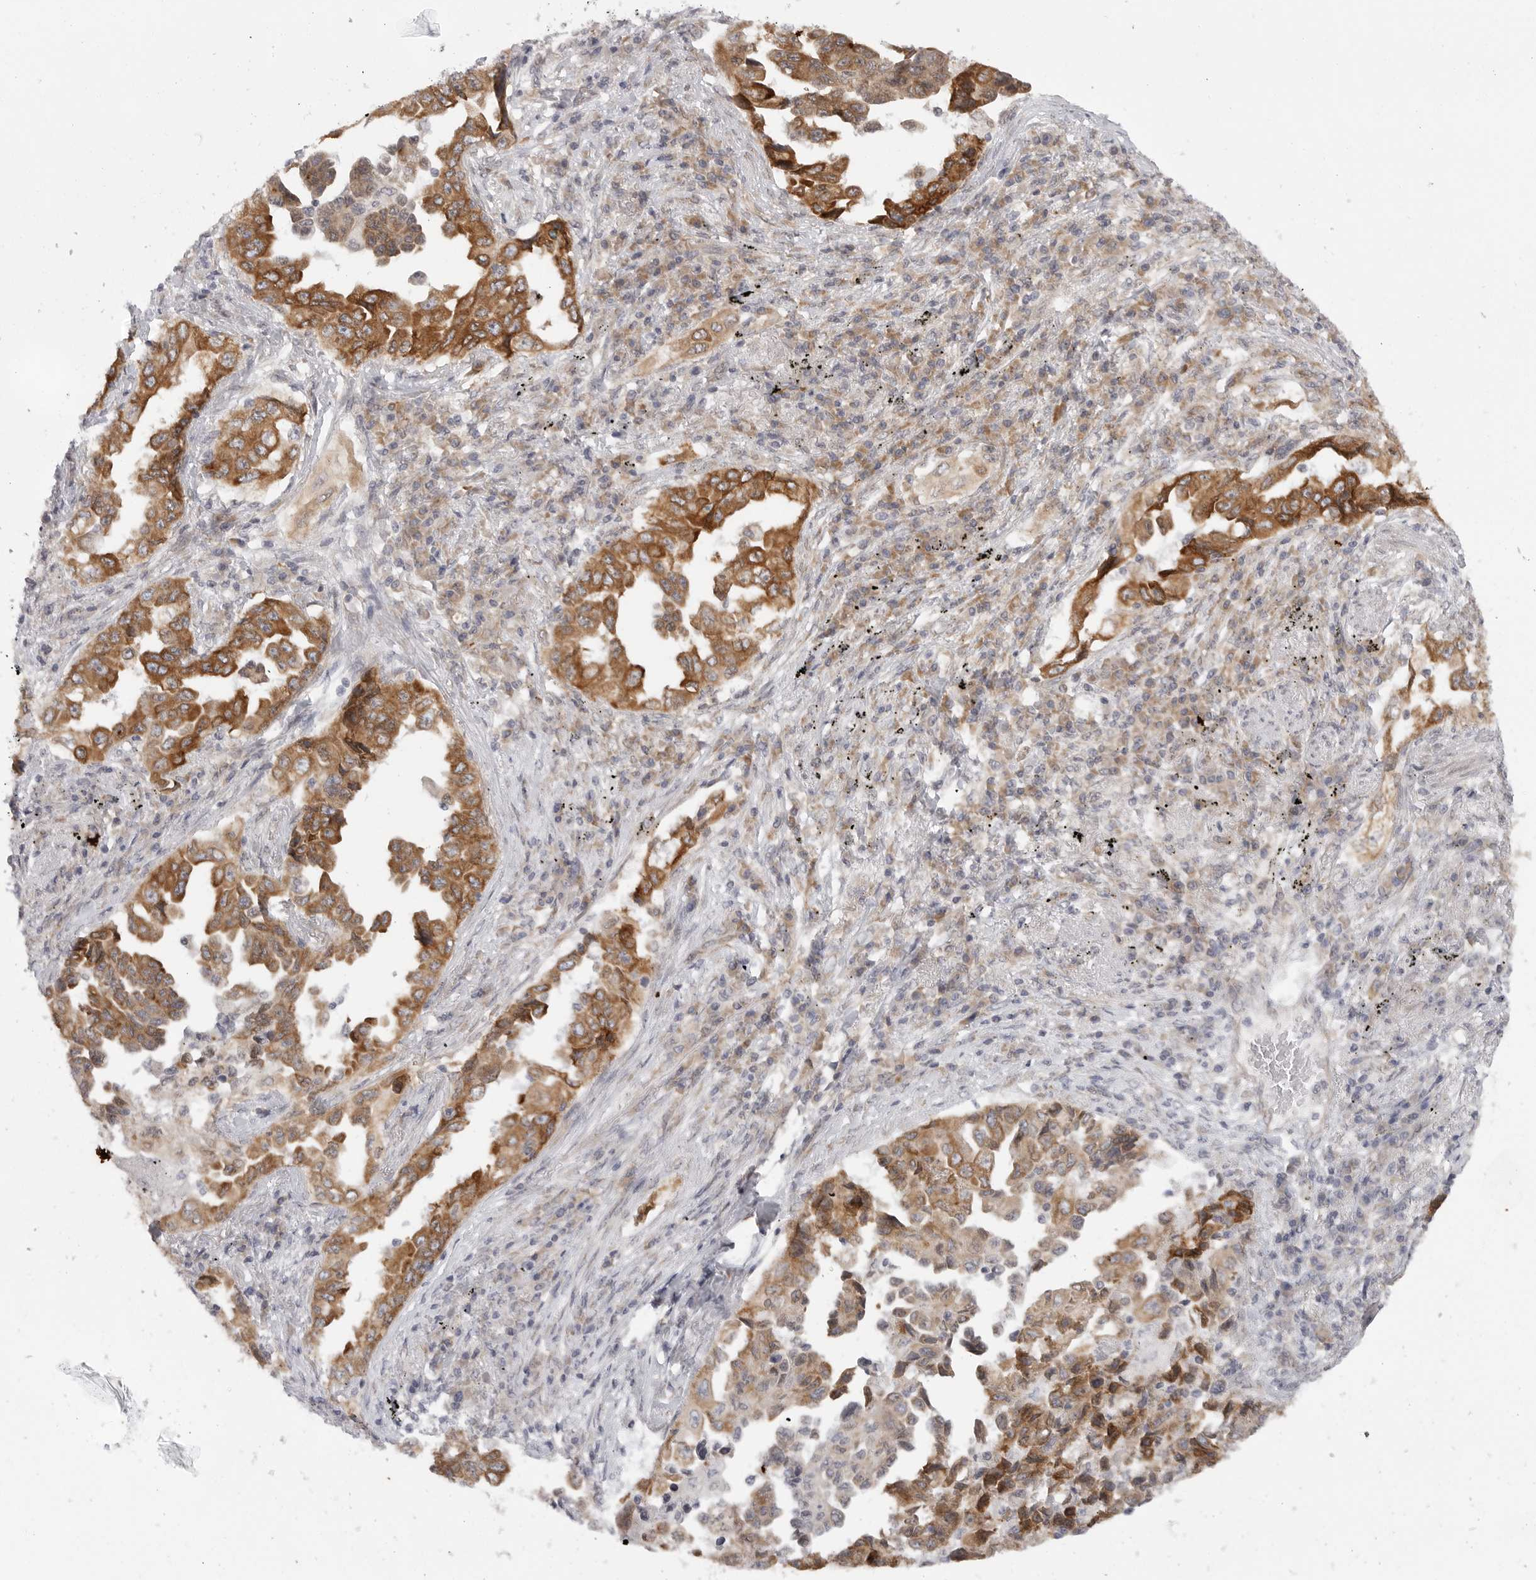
{"staining": {"intensity": "moderate", "quantity": ">75%", "location": "cytoplasmic/membranous"}, "tissue": "lung cancer", "cell_type": "Tumor cells", "image_type": "cancer", "snomed": [{"axis": "morphology", "description": "Adenocarcinoma, NOS"}, {"axis": "topography", "description": "Lung"}], "caption": "Lung adenocarcinoma stained with immunohistochemistry displays moderate cytoplasmic/membranous staining in approximately >75% of tumor cells.", "gene": "CERS2", "patient": {"sex": "female", "age": 51}}